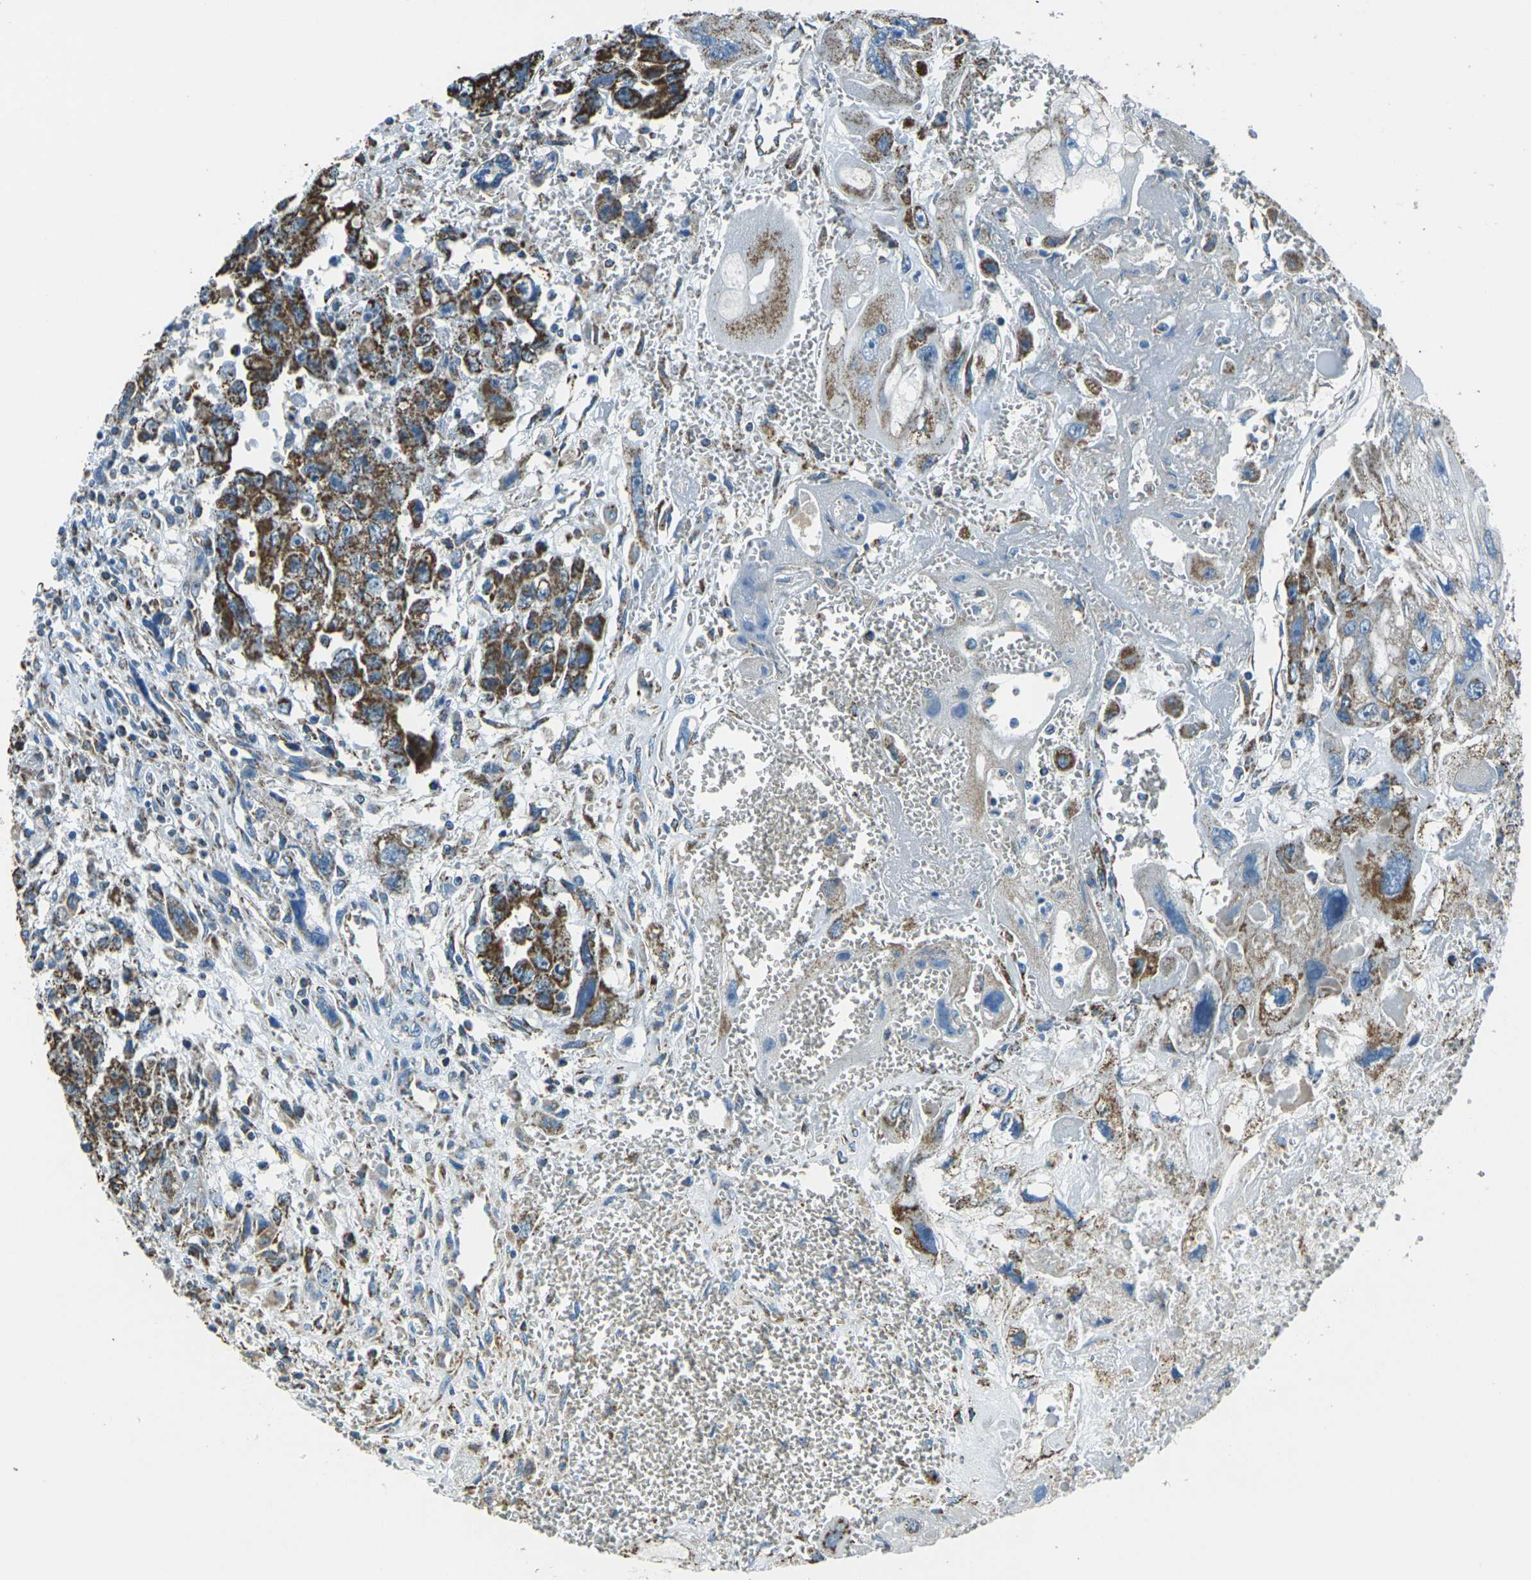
{"staining": {"intensity": "strong", "quantity": ">75%", "location": "cytoplasmic/membranous"}, "tissue": "testis cancer", "cell_type": "Tumor cells", "image_type": "cancer", "snomed": [{"axis": "morphology", "description": "Carcinoma, Embryonal, NOS"}, {"axis": "topography", "description": "Testis"}], "caption": "Testis cancer stained for a protein (brown) reveals strong cytoplasmic/membranous positive staining in approximately >75% of tumor cells.", "gene": "IRF3", "patient": {"sex": "male", "age": 28}}